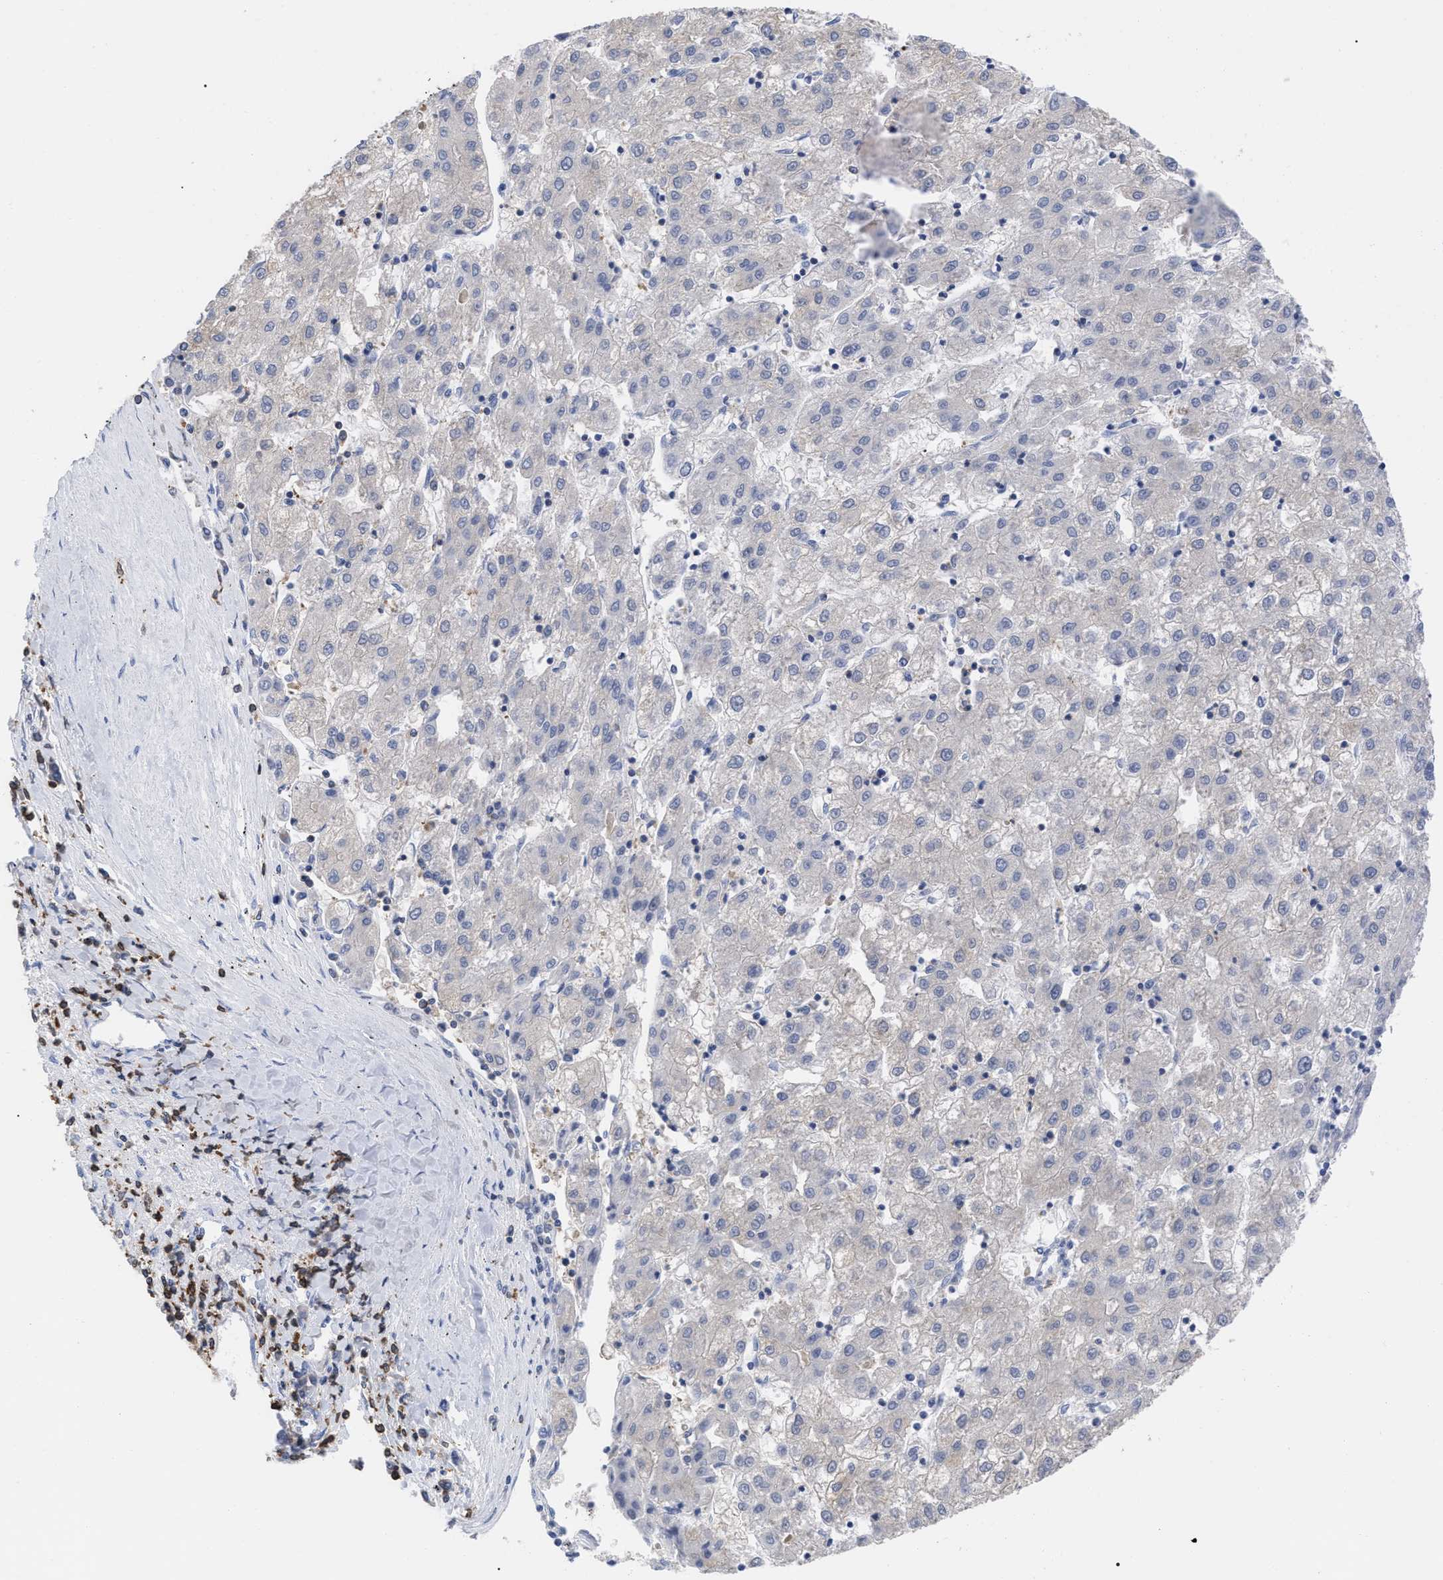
{"staining": {"intensity": "negative", "quantity": "none", "location": "none"}, "tissue": "liver cancer", "cell_type": "Tumor cells", "image_type": "cancer", "snomed": [{"axis": "morphology", "description": "Carcinoma, Hepatocellular, NOS"}, {"axis": "topography", "description": "Liver"}], "caption": "Protein analysis of hepatocellular carcinoma (liver) shows no significant positivity in tumor cells.", "gene": "HCLS1", "patient": {"sex": "male", "age": 72}}